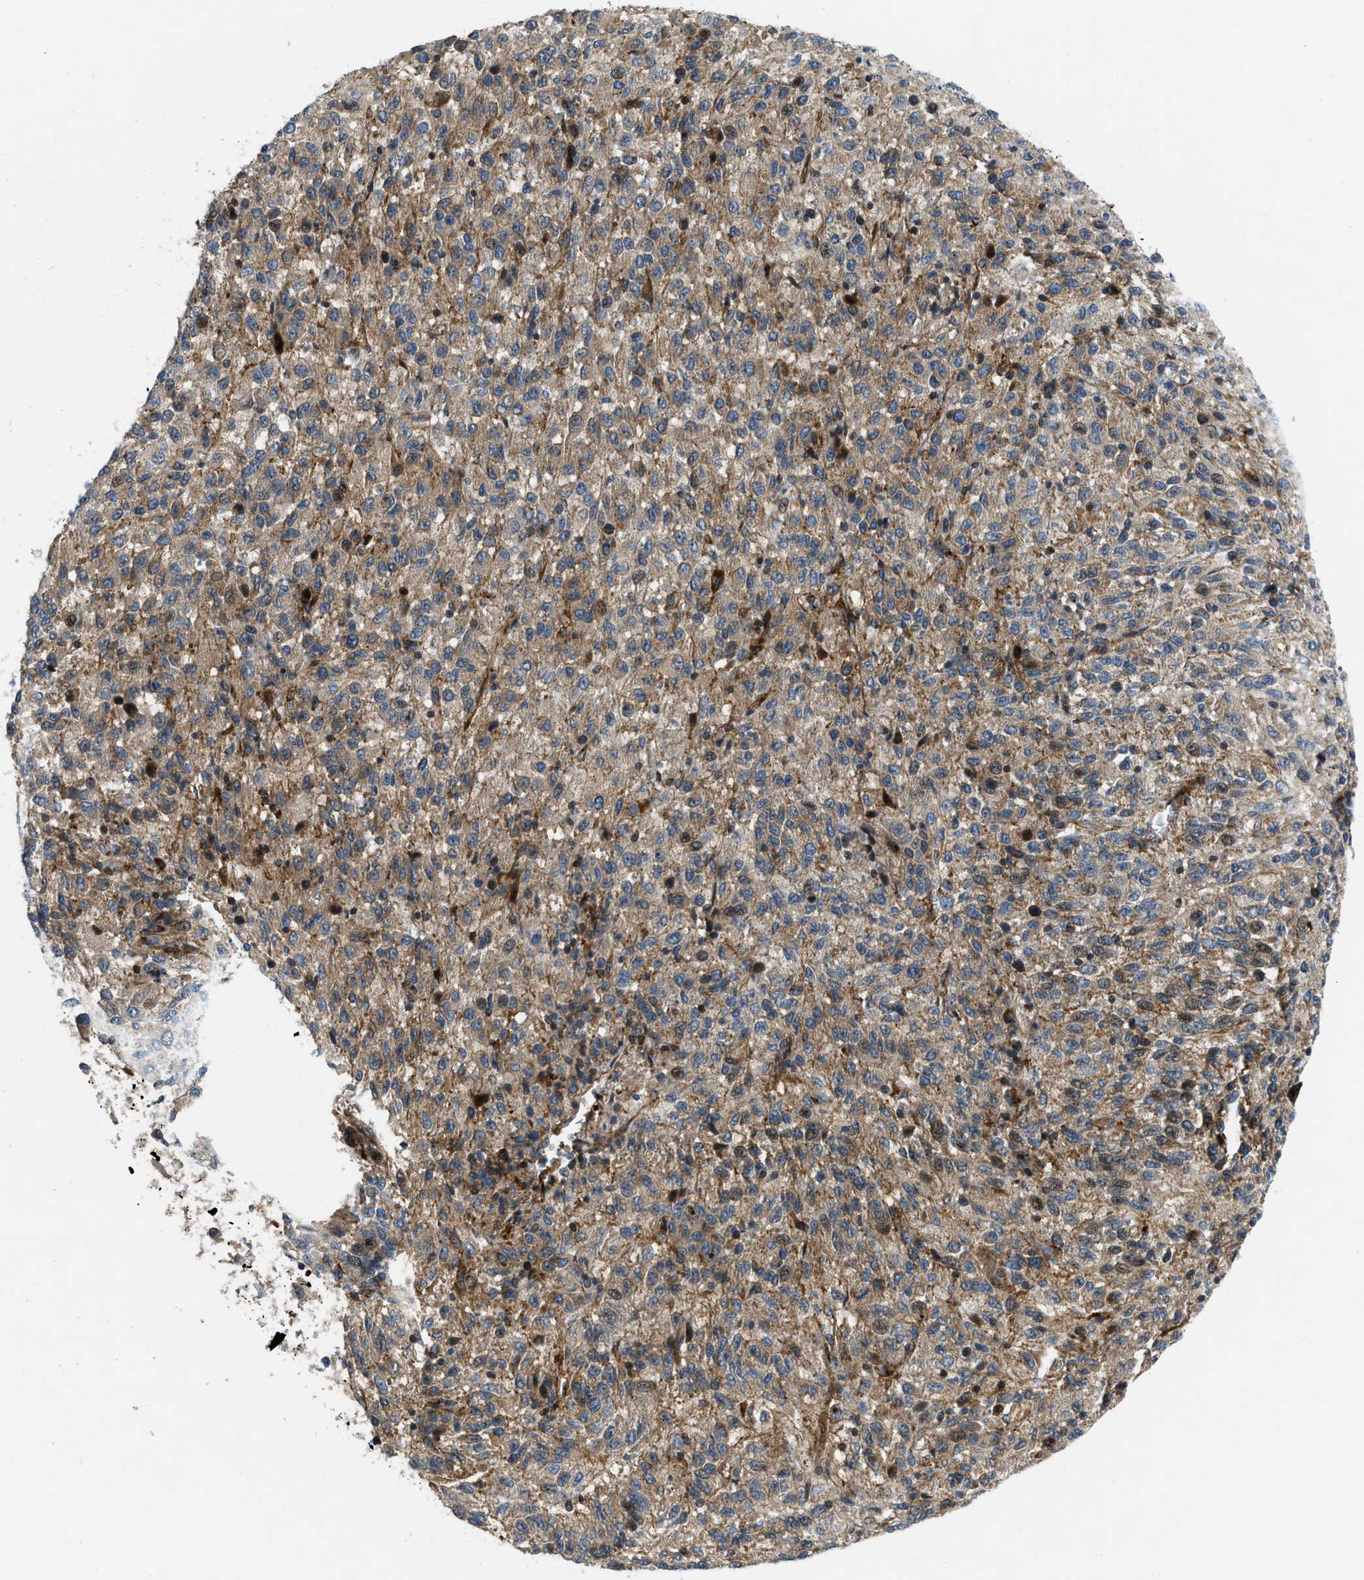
{"staining": {"intensity": "moderate", "quantity": ">75%", "location": "cytoplasmic/membranous"}, "tissue": "melanoma", "cell_type": "Tumor cells", "image_type": "cancer", "snomed": [{"axis": "morphology", "description": "Malignant melanoma, Metastatic site"}, {"axis": "topography", "description": "Lung"}], "caption": "Immunohistochemistry (IHC) staining of malignant melanoma (metastatic site), which exhibits medium levels of moderate cytoplasmic/membranous staining in about >75% of tumor cells indicating moderate cytoplasmic/membranous protein positivity. The staining was performed using DAB (3,3'-diaminobenzidine) (brown) for protein detection and nuclei were counterstained in hematoxylin (blue).", "gene": "NYNRIN", "patient": {"sex": "male", "age": 64}}